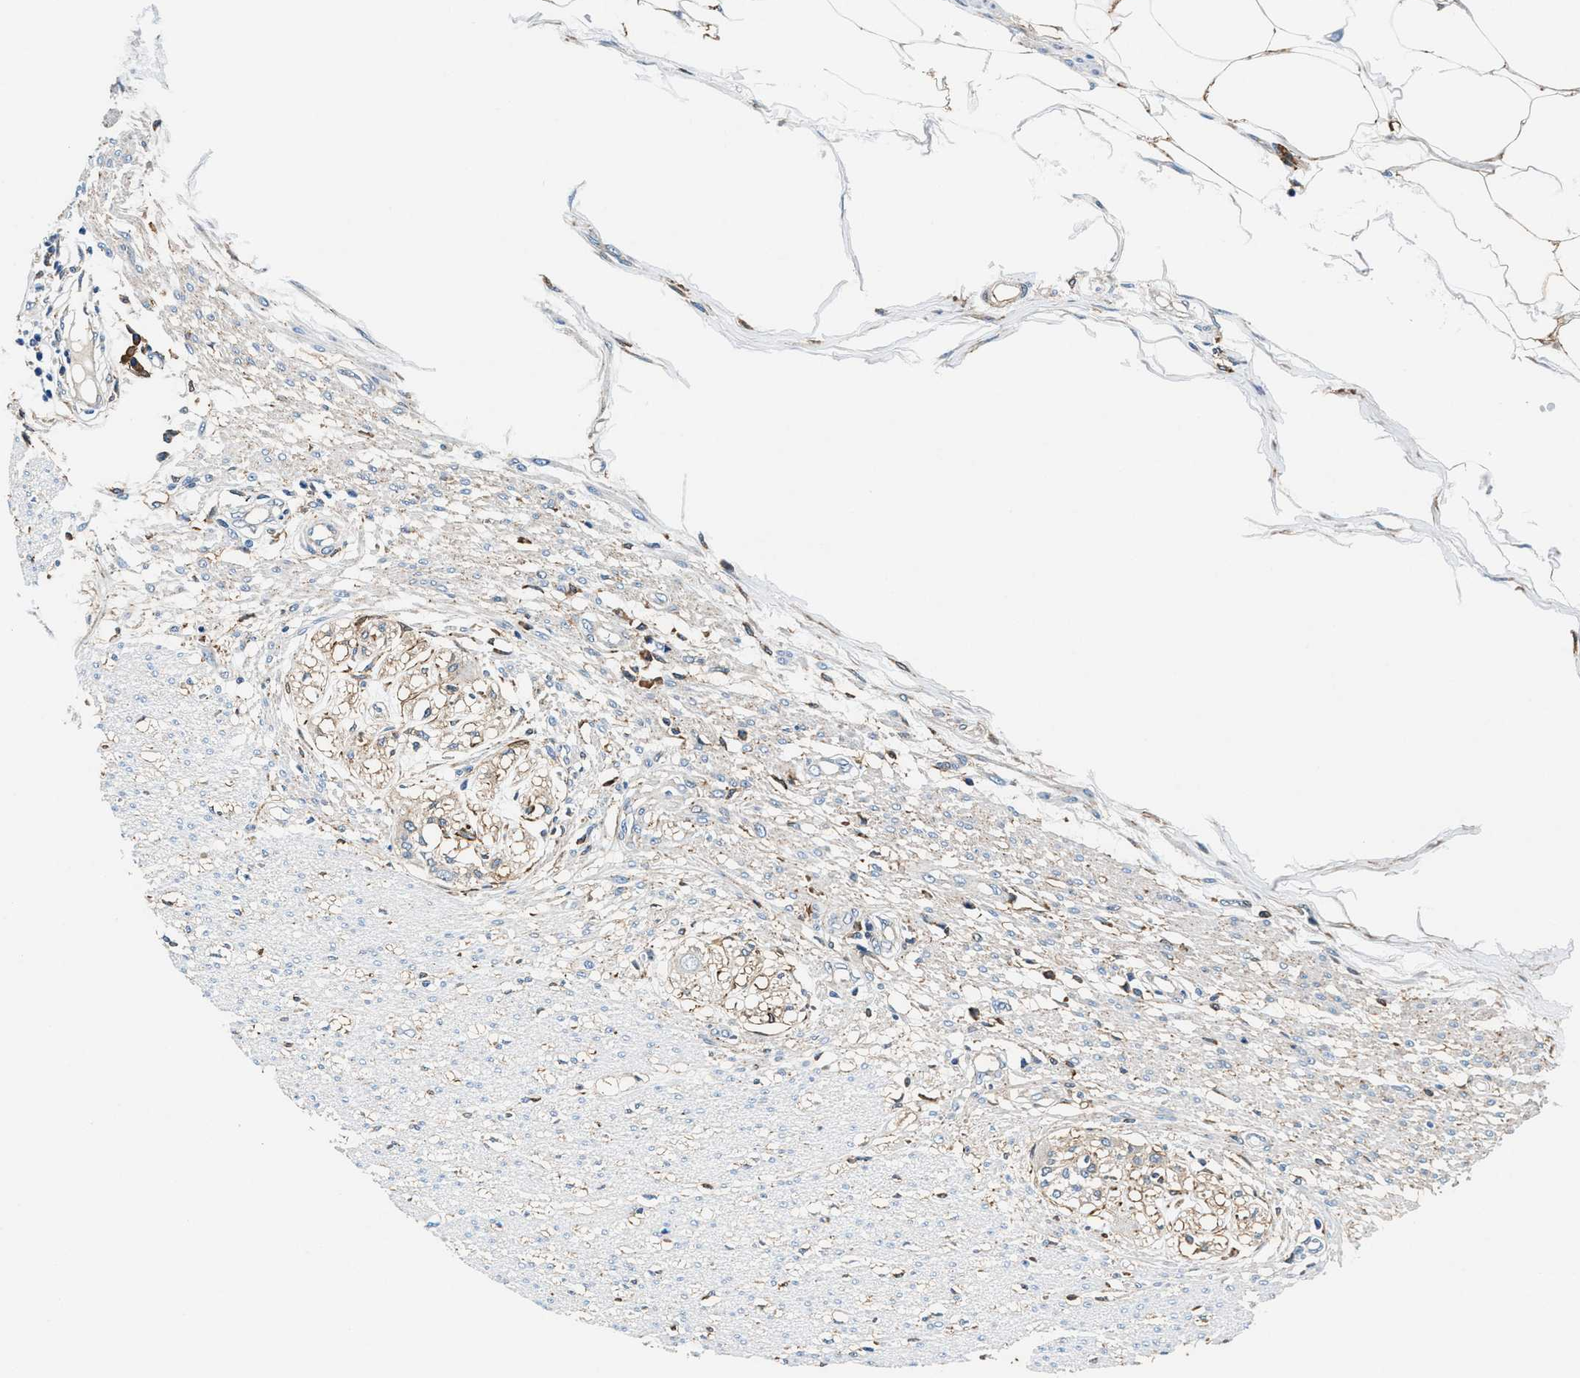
{"staining": {"intensity": "weak", "quantity": "<25%", "location": "cytoplasmic/membranous"}, "tissue": "smooth muscle", "cell_type": "Smooth muscle cells", "image_type": "normal", "snomed": [{"axis": "morphology", "description": "Normal tissue, NOS"}, {"axis": "morphology", "description": "Adenocarcinoma, NOS"}, {"axis": "topography", "description": "Colon"}, {"axis": "topography", "description": "Peripheral nerve tissue"}], "caption": "Immunohistochemistry of unremarkable human smooth muscle exhibits no expression in smooth muscle cells.", "gene": "SLFN11", "patient": {"sex": "male", "age": 14}}